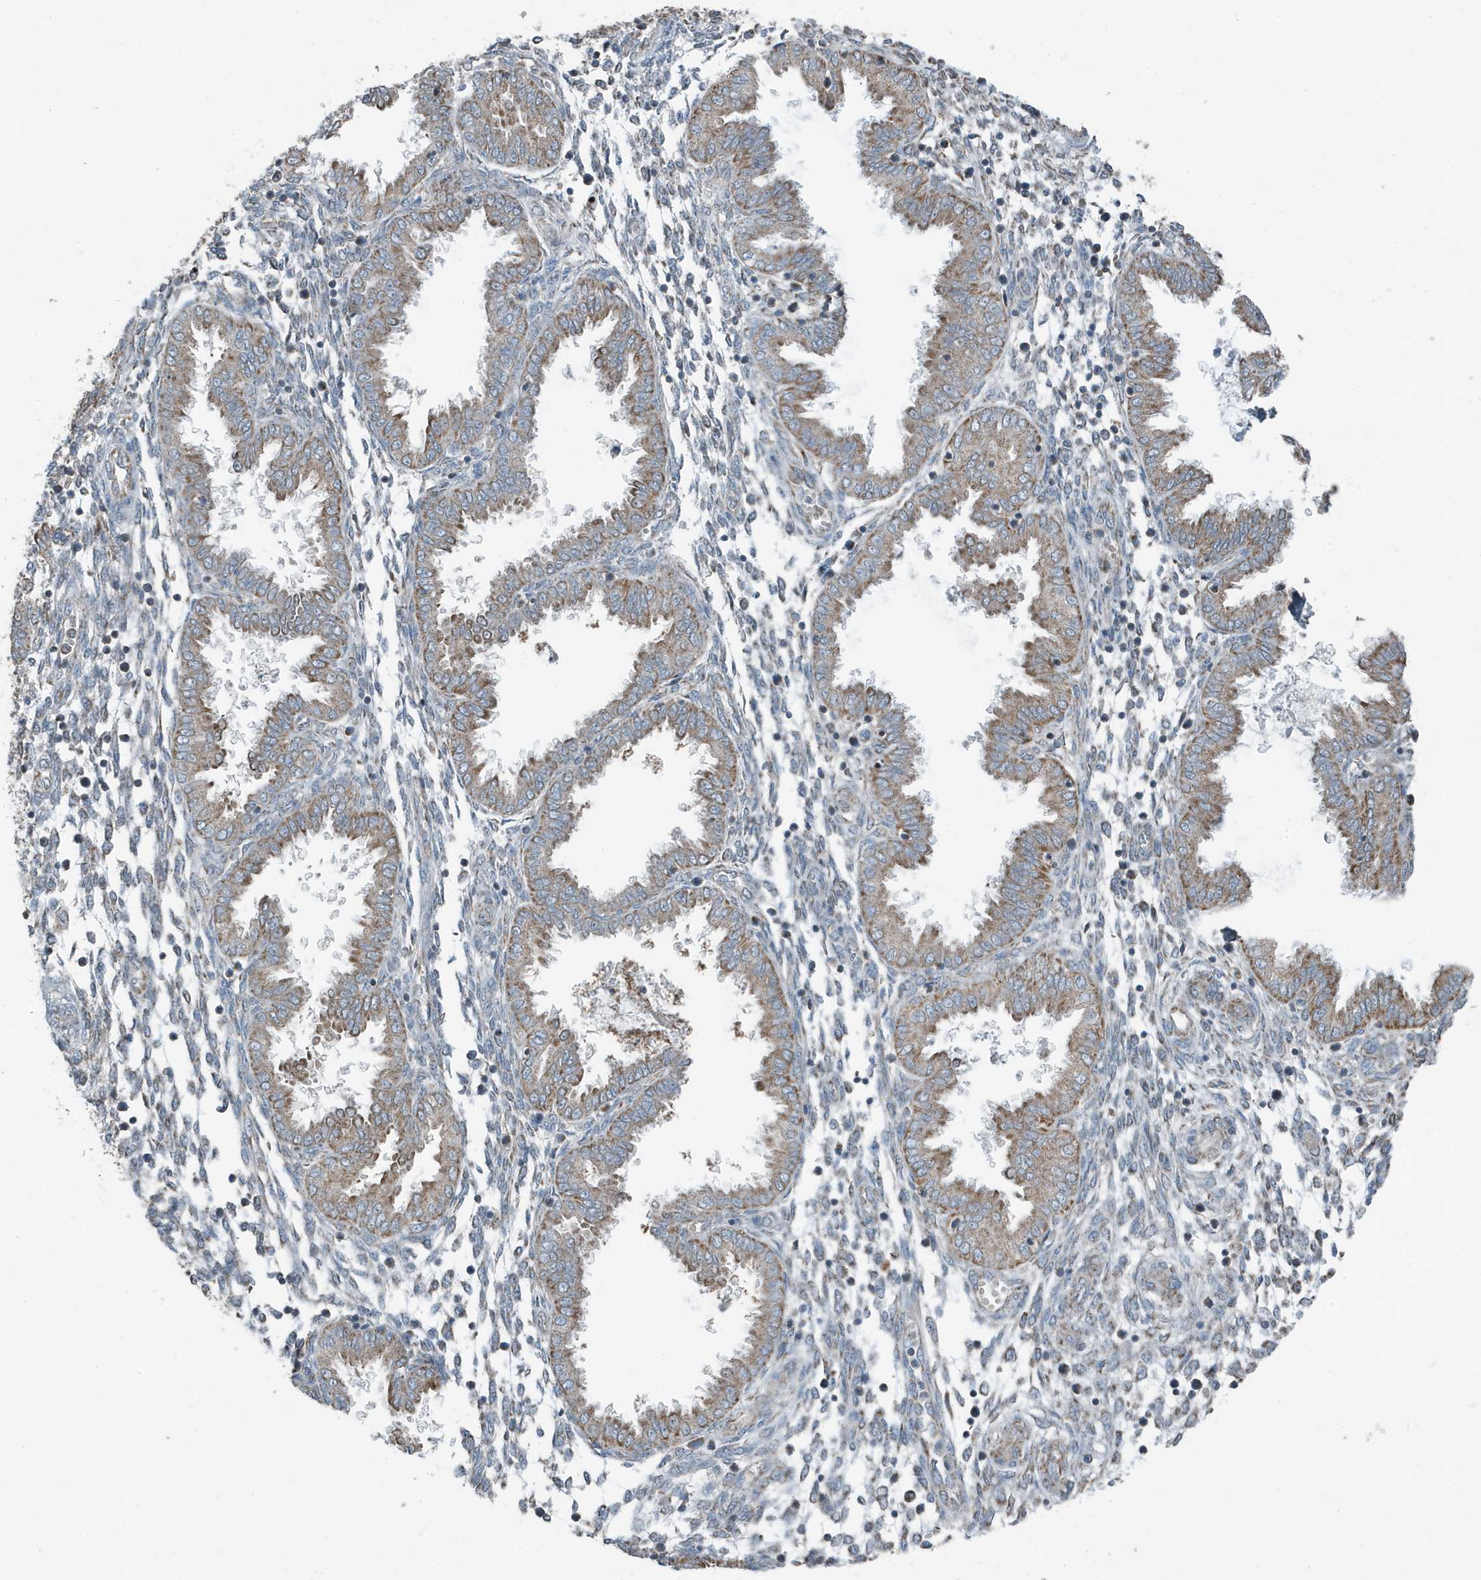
{"staining": {"intensity": "negative", "quantity": "none", "location": "none"}, "tissue": "endometrium", "cell_type": "Cells in endometrial stroma", "image_type": "normal", "snomed": [{"axis": "morphology", "description": "Normal tissue, NOS"}, {"axis": "topography", "description": "Endometrium"}], "caption": "An image of endometrium stained for a protein exhibits no brown staining in cells in endometrial stroma. The staining was performed using DAB (3,3'-diaminobenzidine) to visualize the protein expression in brown, while the nuclei were stained in blue with hematoxylin (Magnification: 20x).", "gene": "MT", "patient": {"sex": "female", "age": 33}}